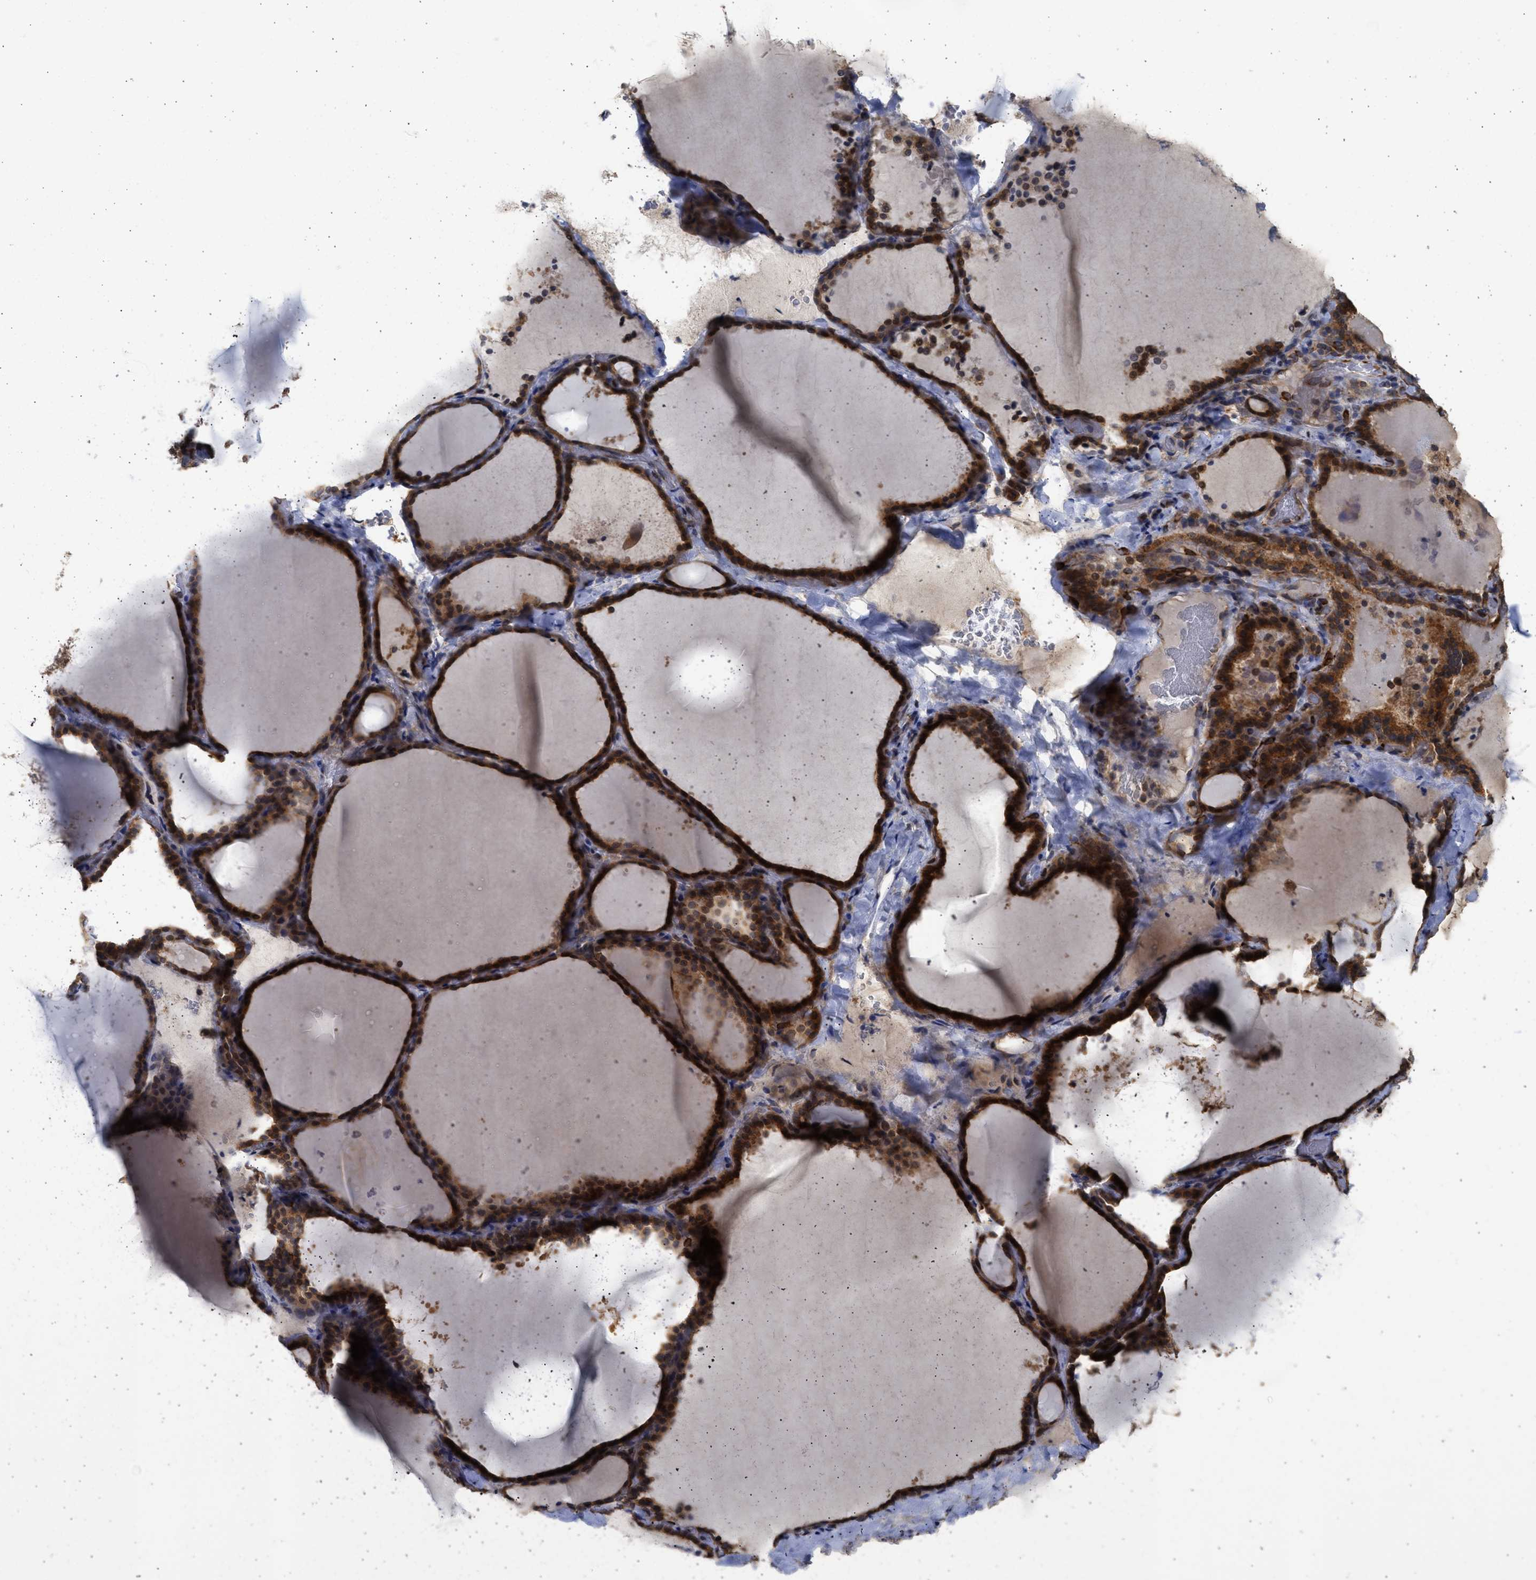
{"staining": {"intensity": "strong", "quantity": ">75%", "location": "cytoplasmic/membranous"}, "tissue": "thyroid gland", "cell_type": "Glandular cells", "image_type": "normal", "snomed": [{"axis": "morphology", "description": "Normal tissue, NOS"}, {"axis": "topography", "description": "Thyroid gland"}], "caption": "Strong cytoplasmic/membranous expression is identified in approximately >75% of glandular cells in normal thyroid gland. (Brightfield microscopy of DAB IHC at high magnification).", "gene": "DNAJC1", "patient": {"sex": "female", "age": 28}}